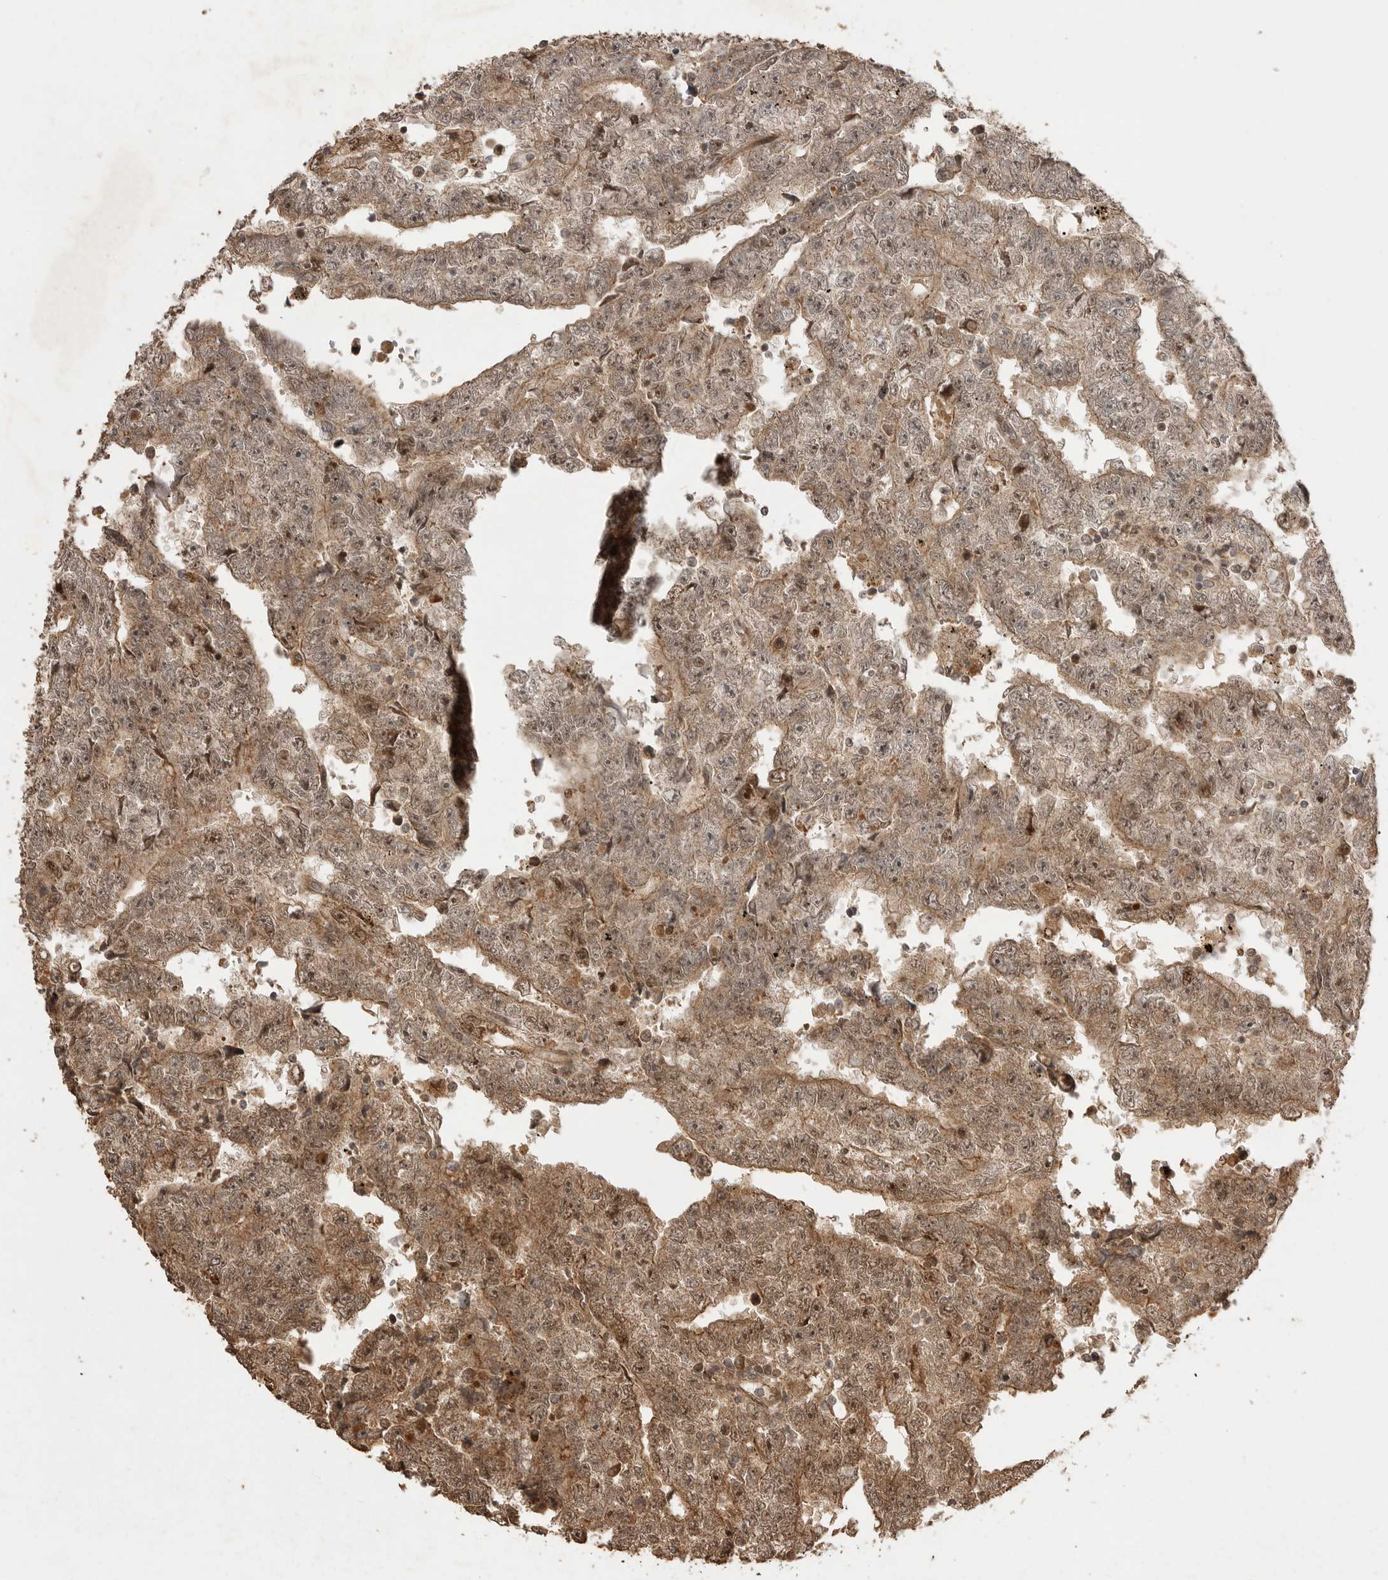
{"staining": {"intensity": "moderate", "quantity": ">75%", "location": "cytoplasmic/membranous,nuclear"}, "tissue": "testis cancer", "cell_type": "Tumor cells", "image_type": "cancer", "snomed": [{"axis": "morphology", "description": "Carcinoma, Embryonal, NOS"}, {"axis": "topography", "description": "Testis"}], "caption": "Immunohistochemistry (IHC) (DAB (3,3'-diaminobenzidine)) staining of human testis cancer (embryonal carcinoma) exhibits moderate cytoplasmic/membranous and nuclear protein expression in about >75% of tumor cells.", "gene": "BOC", "patient": {"sex": "male", "age": 25}}